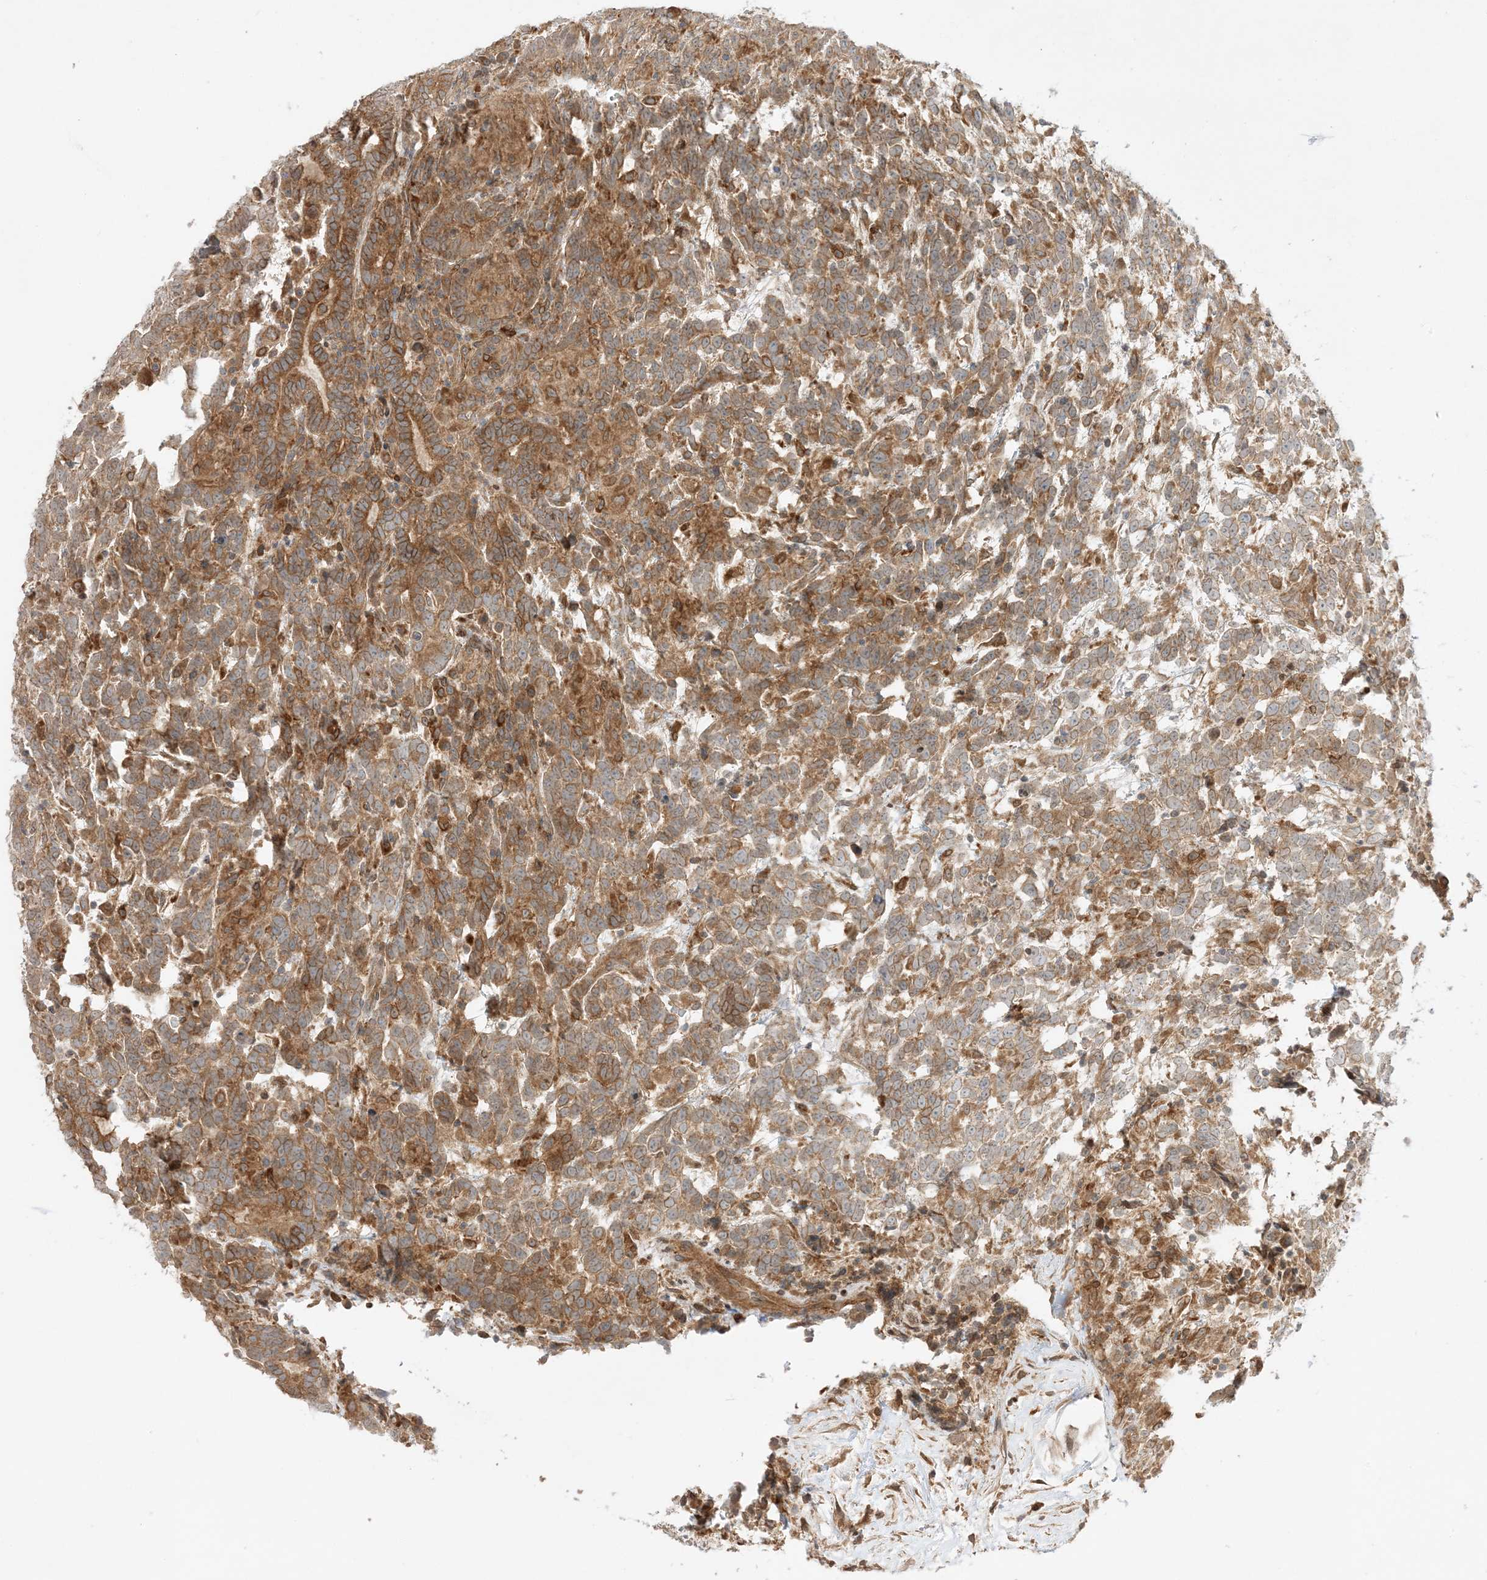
{"staining": {"intensity": "moderate", "quantity": ">75%", "location": "cytoplasmic/membranous"}, "tissue": "testis cancer", "cell_type": "Tumor cells", "image_type": "cancer", "snomed": [{"axis": "morphology", "description": "Carcinoma, Embryonal, NOS"}, {"axis": "topography", "description": "Testis"}], "caption": "An image of human embryonal carcinoma (testis) stained for a protein displays moderate cytoplasmic/membranous brown staining in tumor cells.", "gene": "SCARF2", "patient": {"sex": "male", "age": 26}}